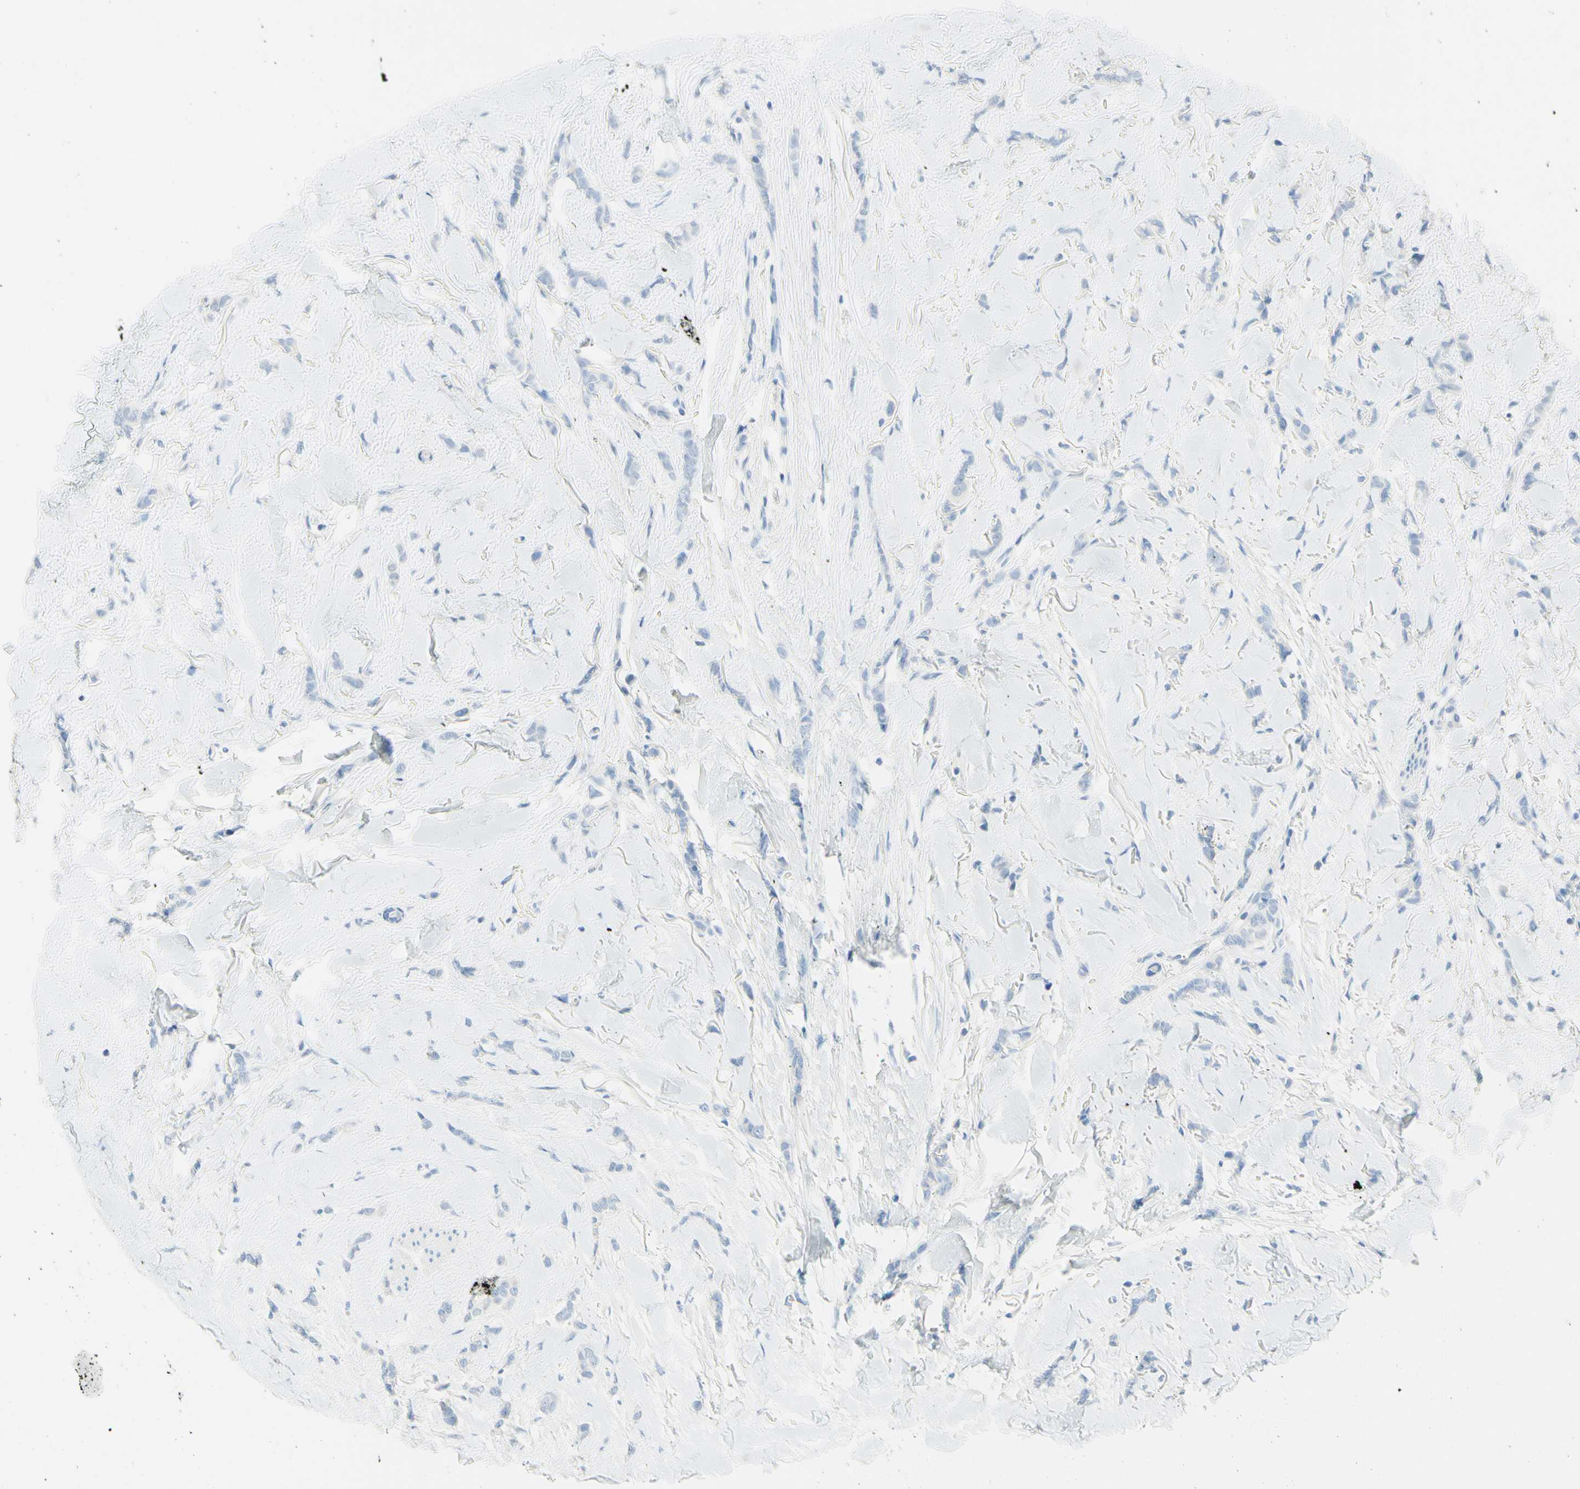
{"staining": {"intensity": "negative", "quantity": "none", "location": "none"}, "tissue": "breast cancer", "cell_type": "Tumor cells", "image_type": "cancer", "snomed": [{"axis": "morphology", "description": "Lobular carcinoma"}, {"axis": "topography", "description": "Skin"}, {"axis": "topography", "description": "Breast"}], "caption": "Tumor cells are negative for brown protein staining in lobular carcinoma (breast).", "gene": "IL6ST", "patient": {"sex": "female", "age": 46}}